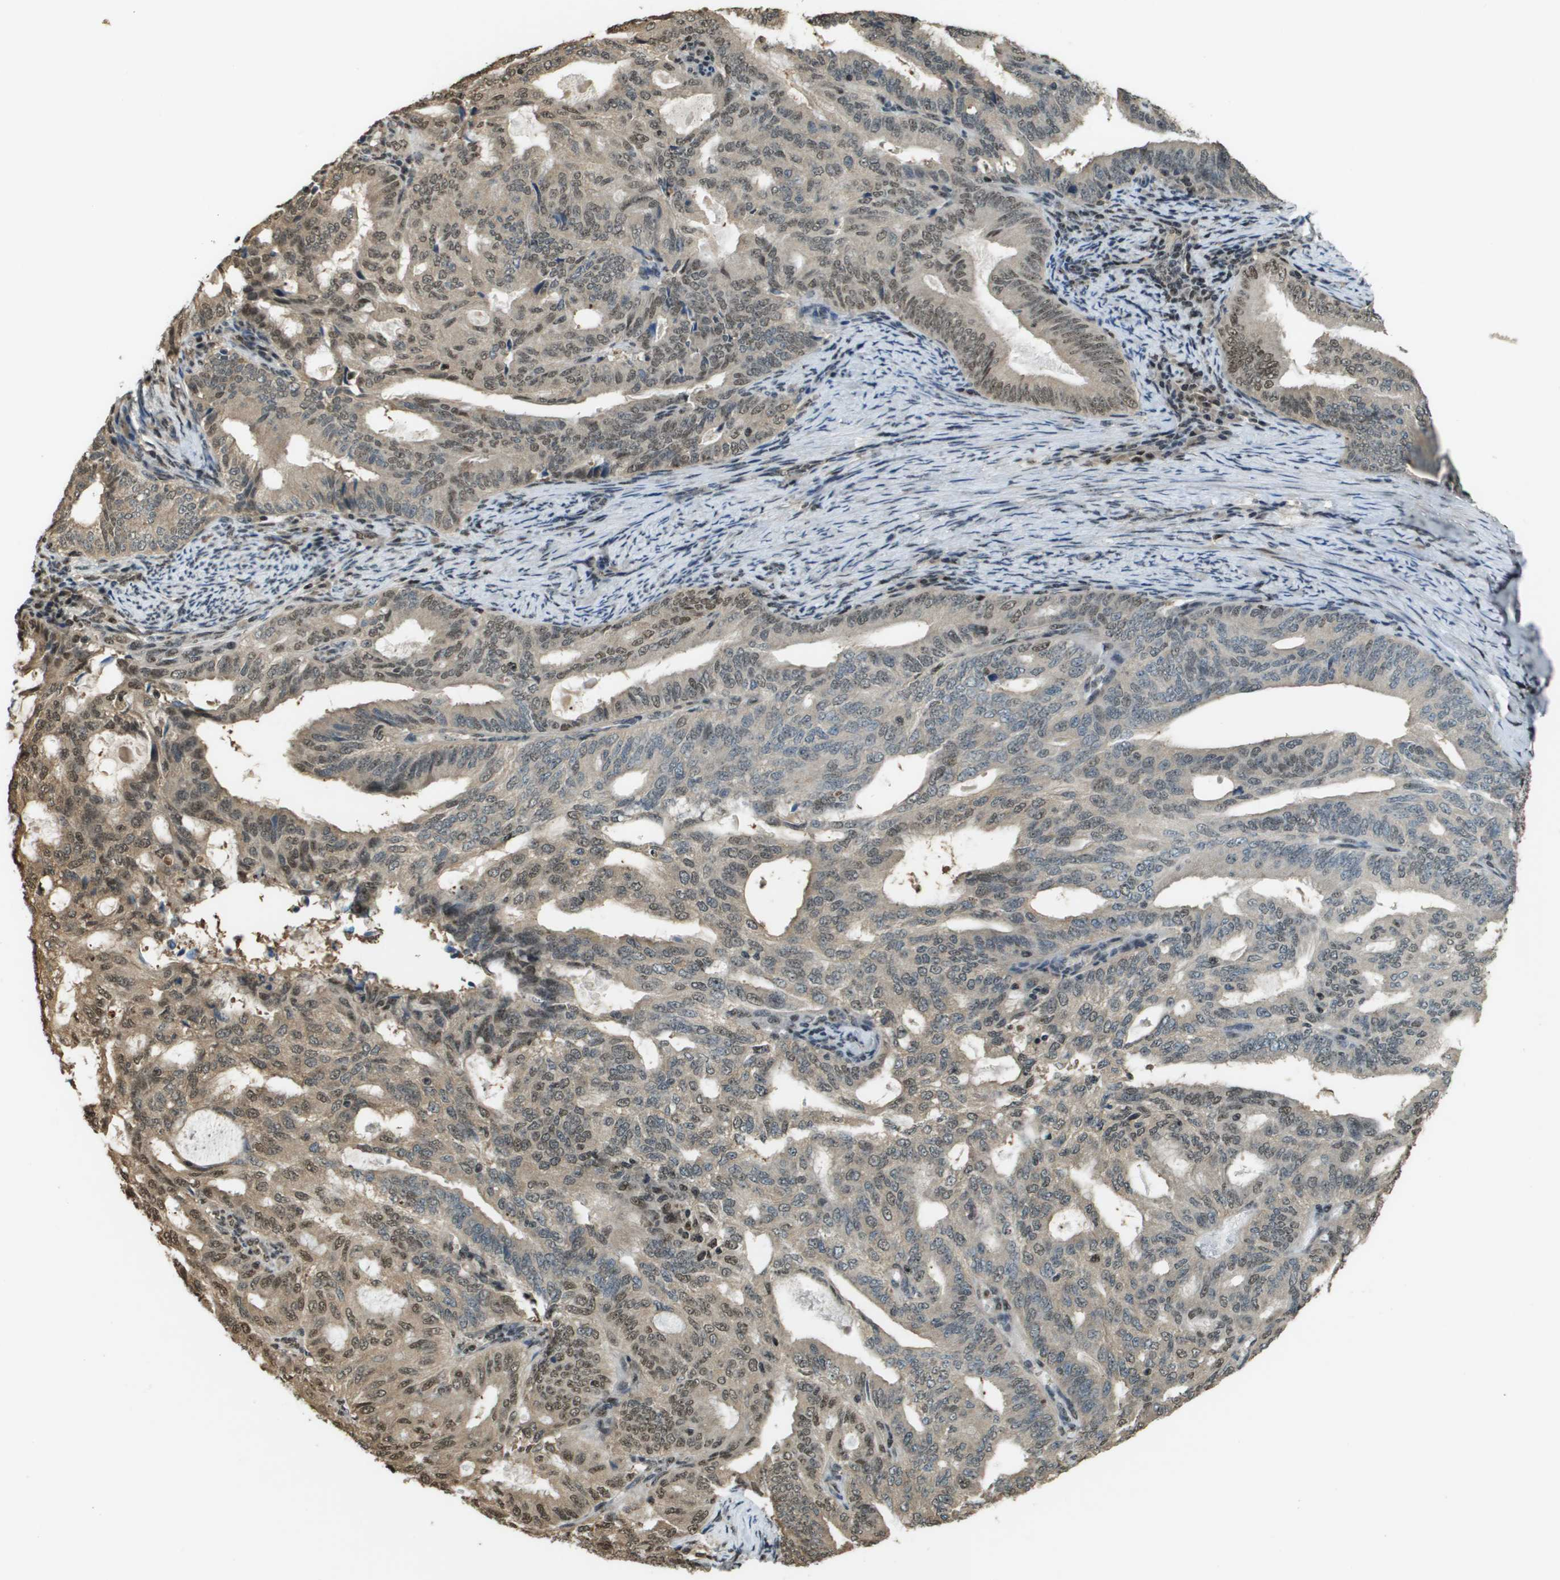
{"staining": {"intensity": "moderate", "quantity": "25%-75%", "location": "nuclear"}, "tissue": "endometrial cancer", "cell_type": "Tumor cells", "image_type": "cancer", "snomed": [{"axis": "morphology", "description": "Adenocarcinoma, NOS"}, {"axis": "topography", "description": "Endometrium"}], "caption": "Immunohistochemistry histopathology image of neoplastic tissue: human endometrial cancer (adenocarcinoma) stained using immunohistochemistry demonstrates medium levels of moderate protein expression localized specifically in the nuclear of tumor cells, appearing as a nuclear brown color.", "gene": "SP100", "patient": {"sex": "female", "age": 58}}